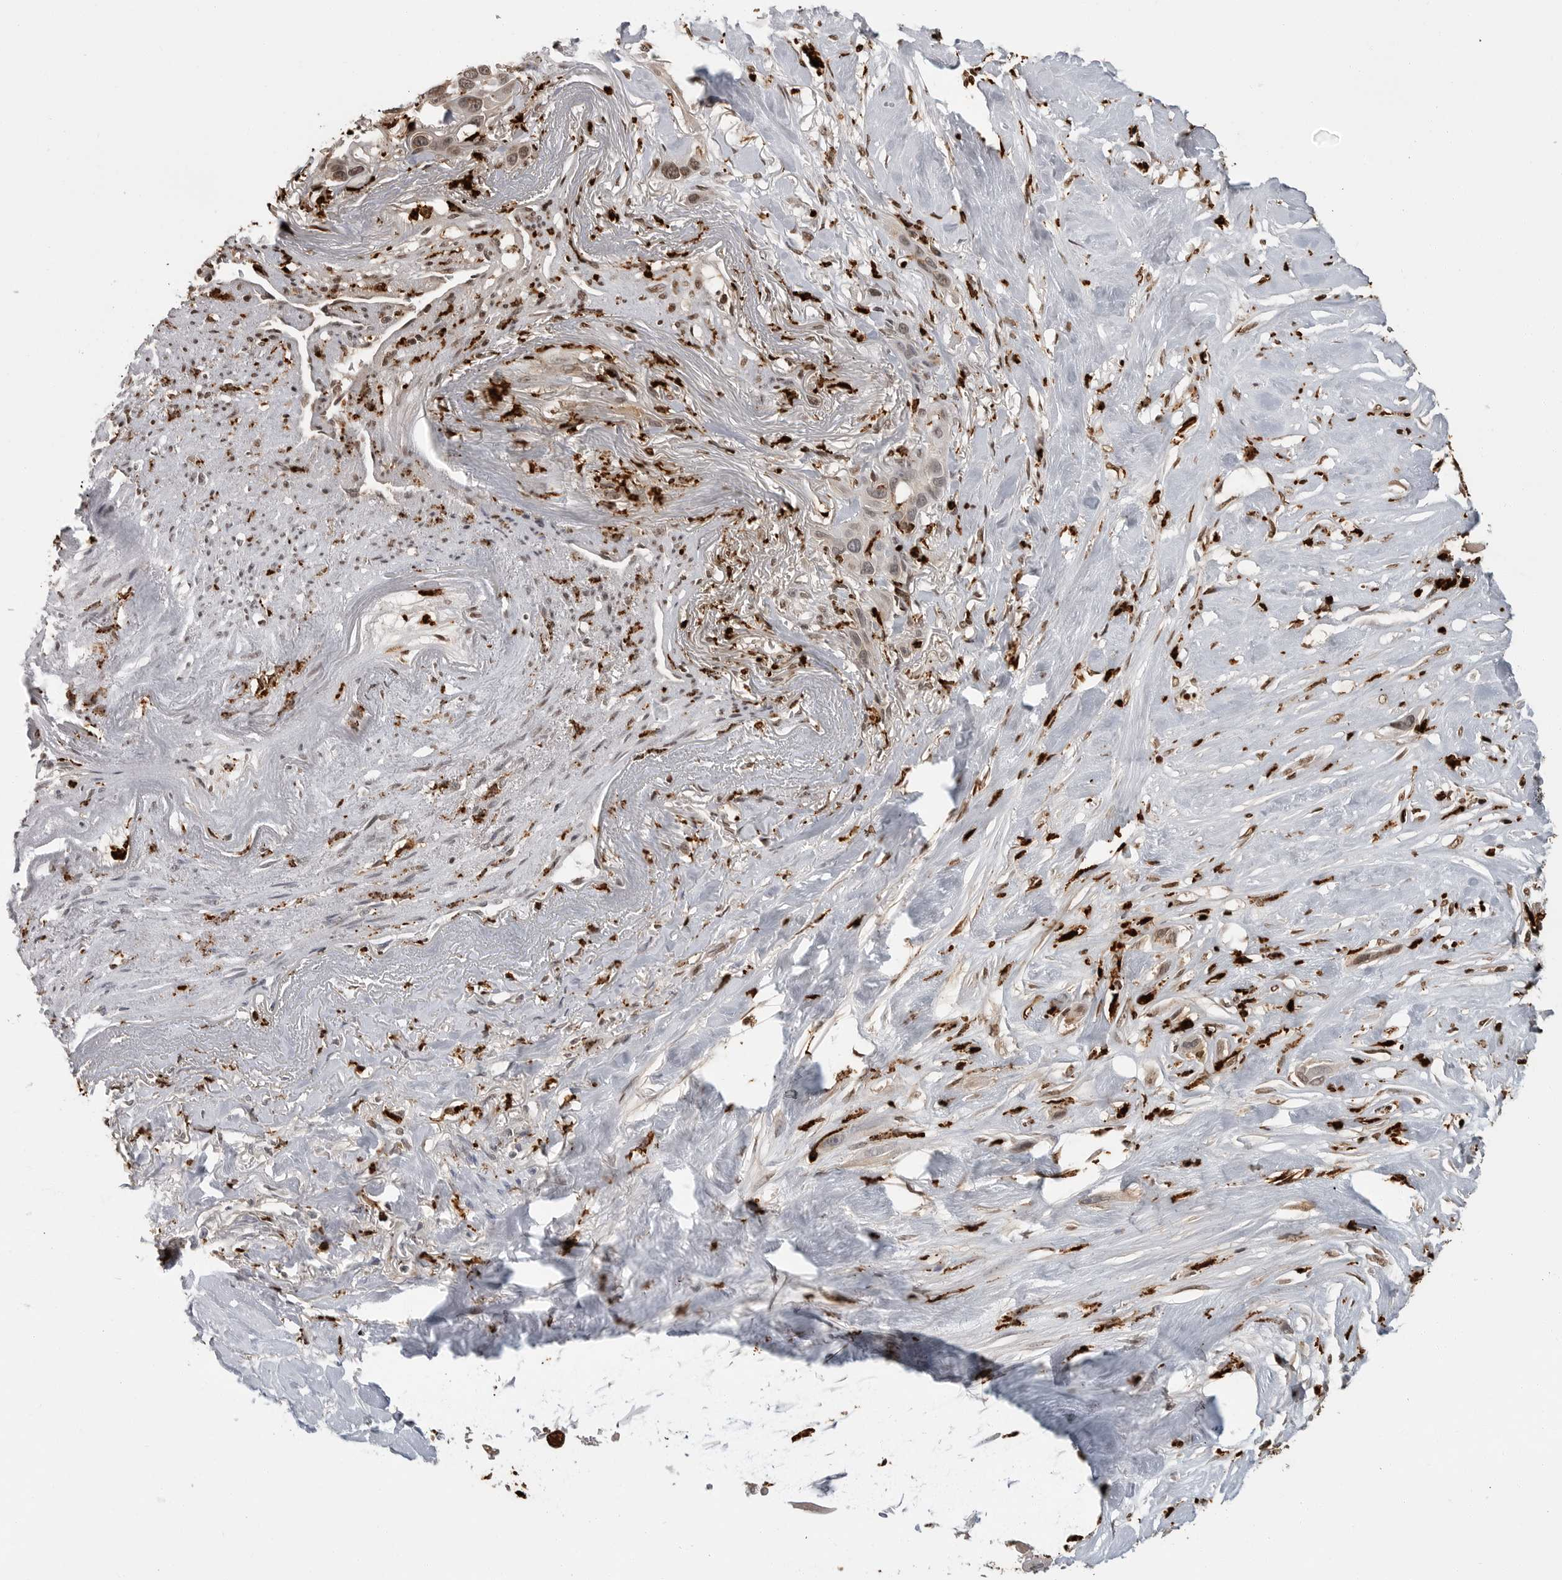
{"staining": {"intensity": "moderate", "quantity": ">75%", "location": "nuclear"}, "tissue": "pancreatic cancer", "cell_type": "Tumor cells", "image_type": "cancer", "snomed": [{"axis": "morphology", "description": "Adenocarcinoma, NOS"}, {"axis": "topography", "description": "Pancreas"}], "caption": "Immunohistochemical staining of human pancreatic cancer (adenocarcinoma) displays moderate nuclear protein expression in approximately >75% of tumor cells.", "gene": "IFI30", "patient": {"sex": "female", "age": 60}}